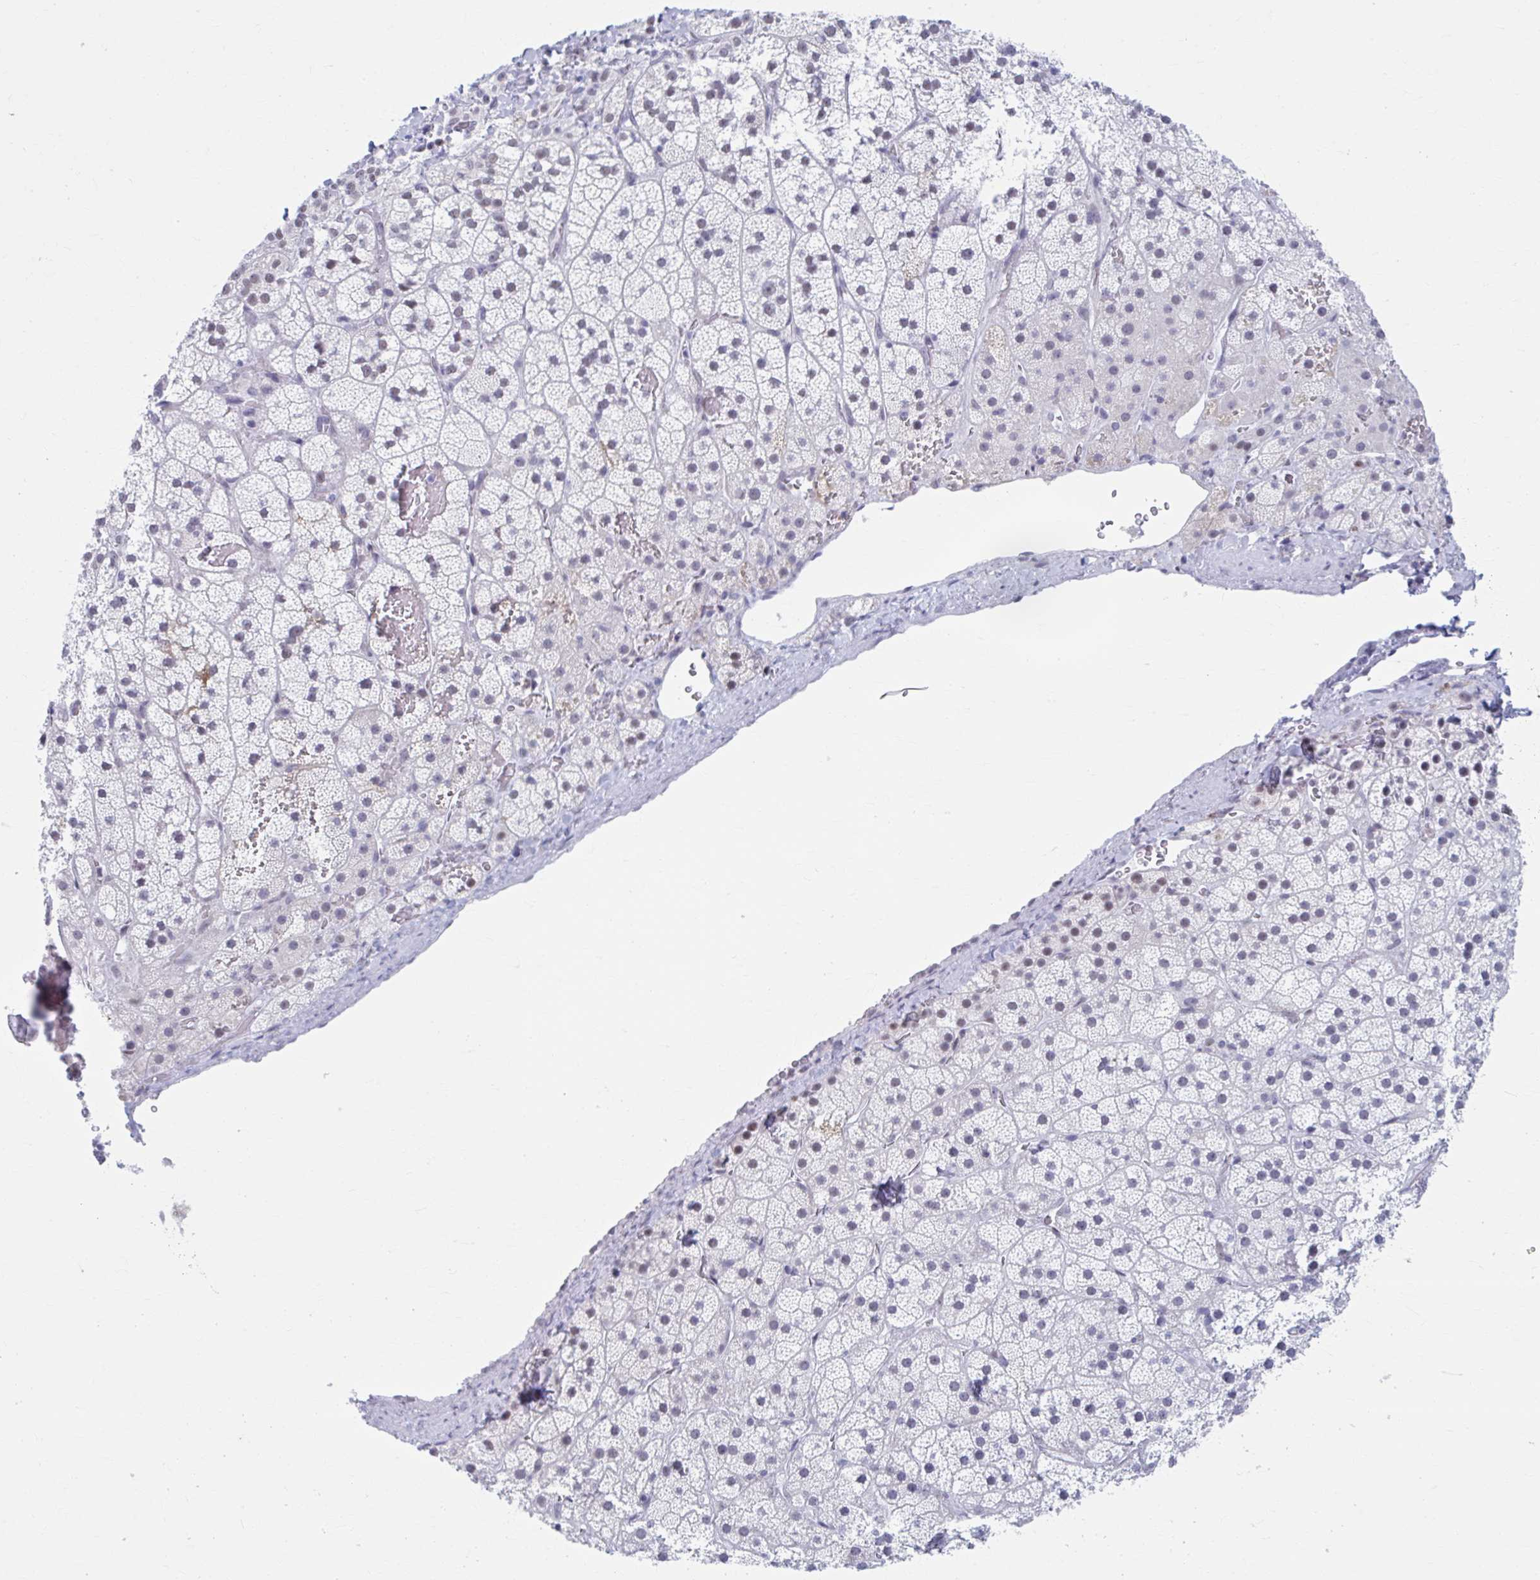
{"staining": {"intensity": "weak", "quantity": "<25%", "location": "nuclear"}, "tissue": "adrenal gland", "cell_type": "Glandular cells", "image_type": "normal", "snomed": [{"axis": "morphology", "description": "Normal tissue, NOS"}, {"axis": "topography", "description": "Adrenal gland"}], "caption": "Image shows no protein staining in glandular cells of unremarkable adrenal gland. The staining was performed using DAB to visualize the protein expression in brown, while the nuclei were stained in blue with hematoxylin (Magnification: 20x).", "gene": "CCDC105", "patient": {"sex": "male", "age": 57}}